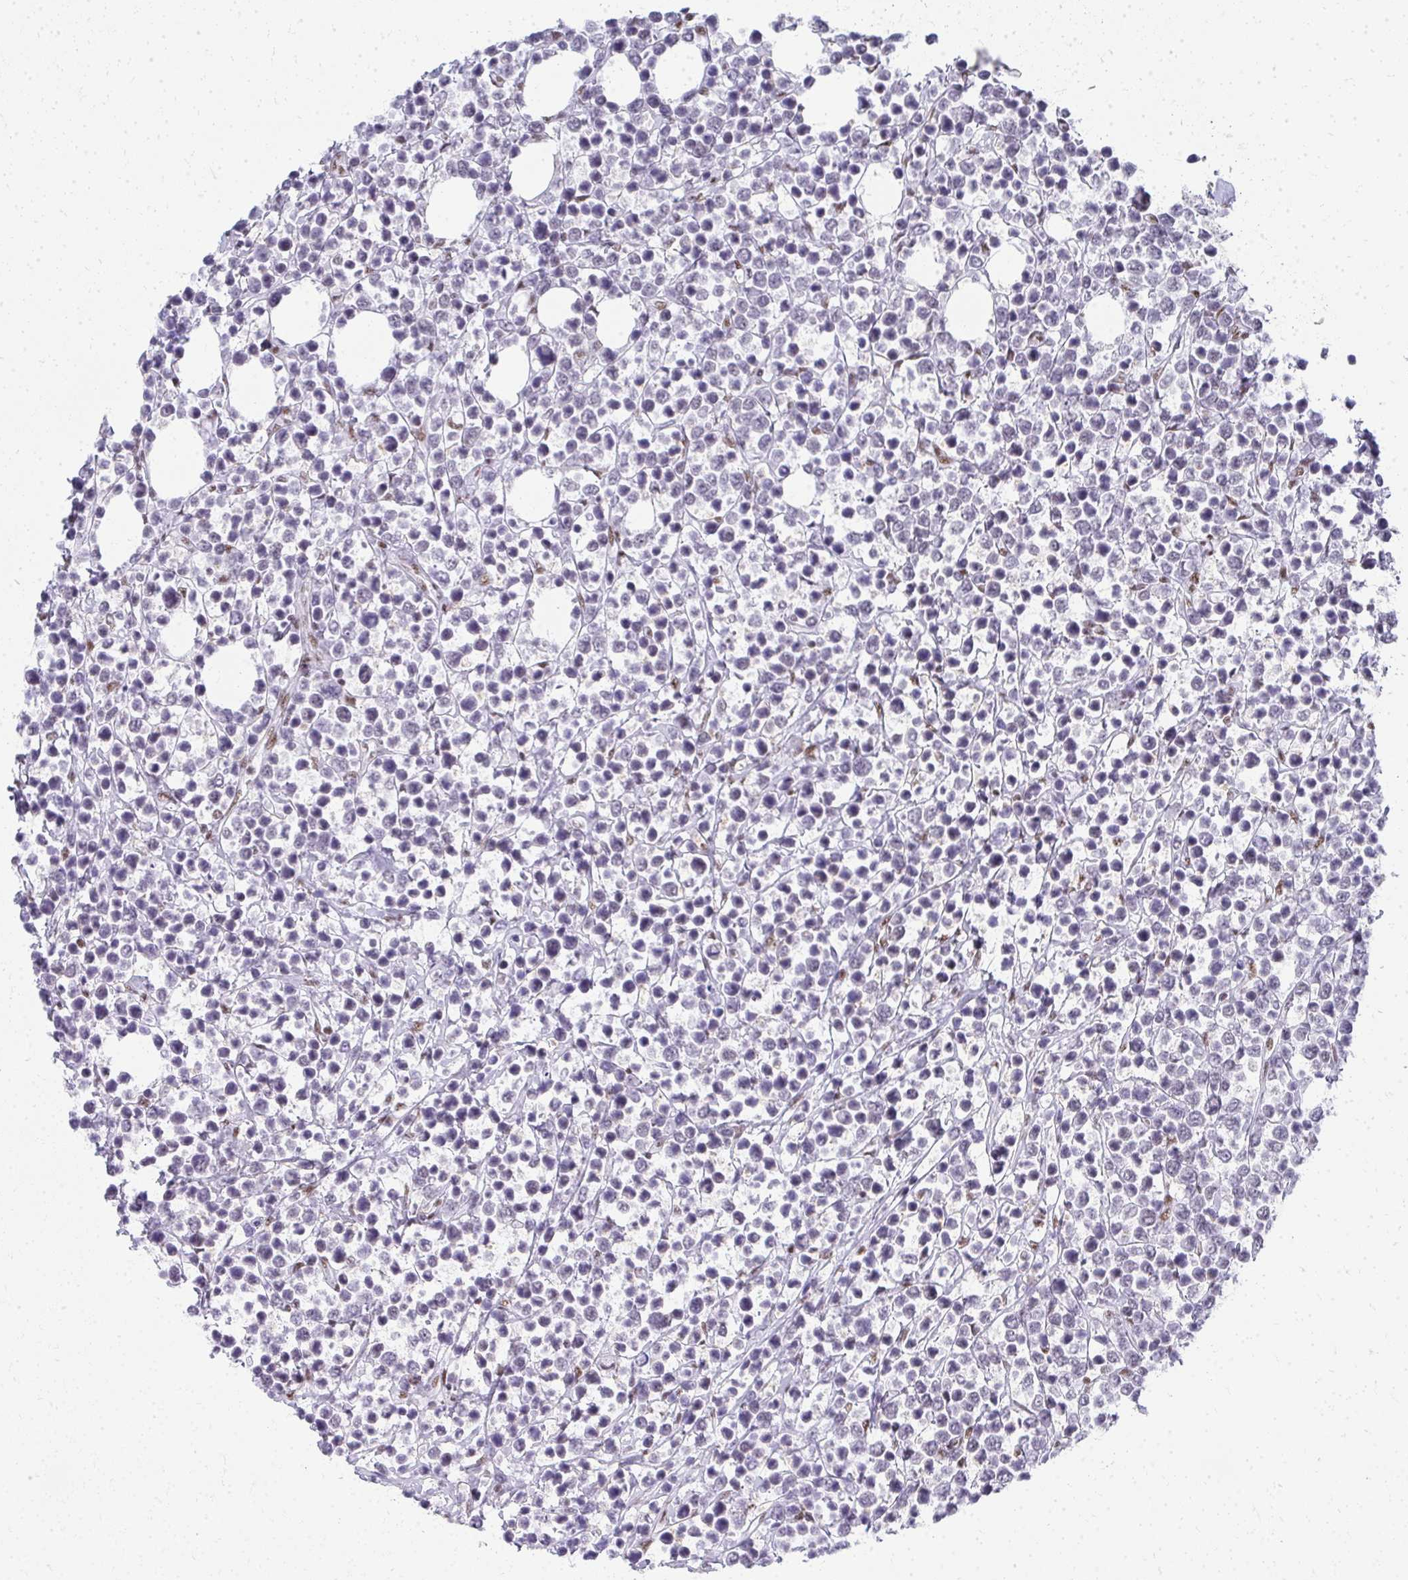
{"staining": {"intensity": "negative", "quantity": "none", "location": "none"}, "tissue": "lymphoma", "cell_type": "Tumor cells", "image_type": "cancer", "snomed": [{"axis": "morphology", "description": "Malignant lymphoma, non-Hodgkin's type, Low grade"}, {"axis": "topography", "description": "Lymph node"}], "caption": "This is an immunohistochemistry histopathology image of human lymphoma. There is no staining in tumor cells.", "gene": "CREBBP", "patient": {"sex": "male", "age": 60}}